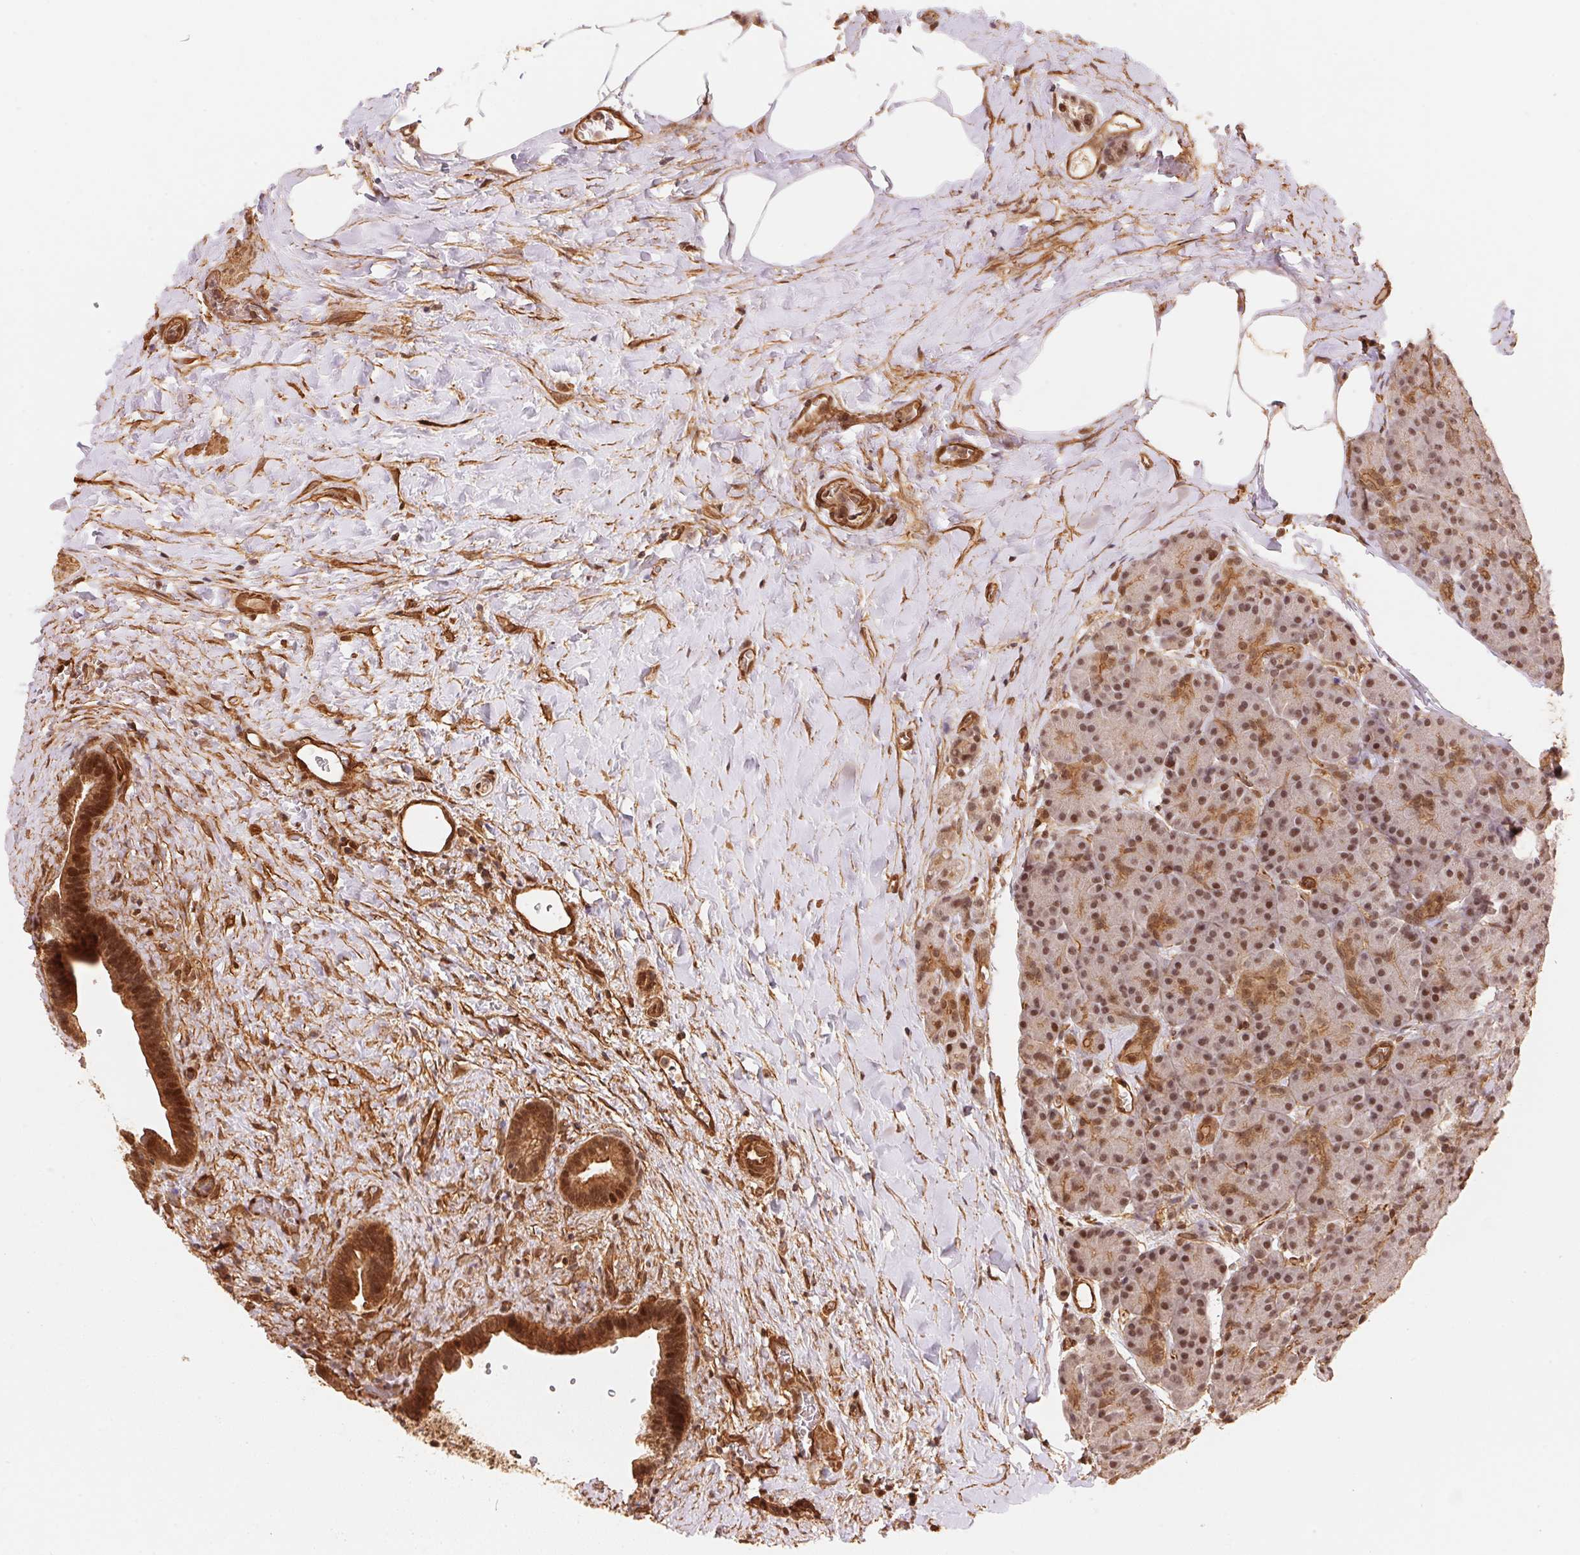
{"staining": {"intensity": "moderate", "quantity": ">75%", "location": "cytoplasmic/membranous,nuclear"}, "tissue": "pancreas", "cell_type": "Exocrine glandular cells", "image_type": "normal", "snomed": [{"axis": "morphology", "description": "Normal tissue, NOS"}, {"axis": "topography", "description": "Pancreas"}], "caption": "Pancreas stained with DAB (3,3'-diaminobenzidine) immunohistochemistry shows medium levels of moderate cytoplasmic/membranous,nuclear positivity in about >75% of exocrine glandular cells.", "gene": "TNIP2", "patient": {"sex": "male", "age": 57}}